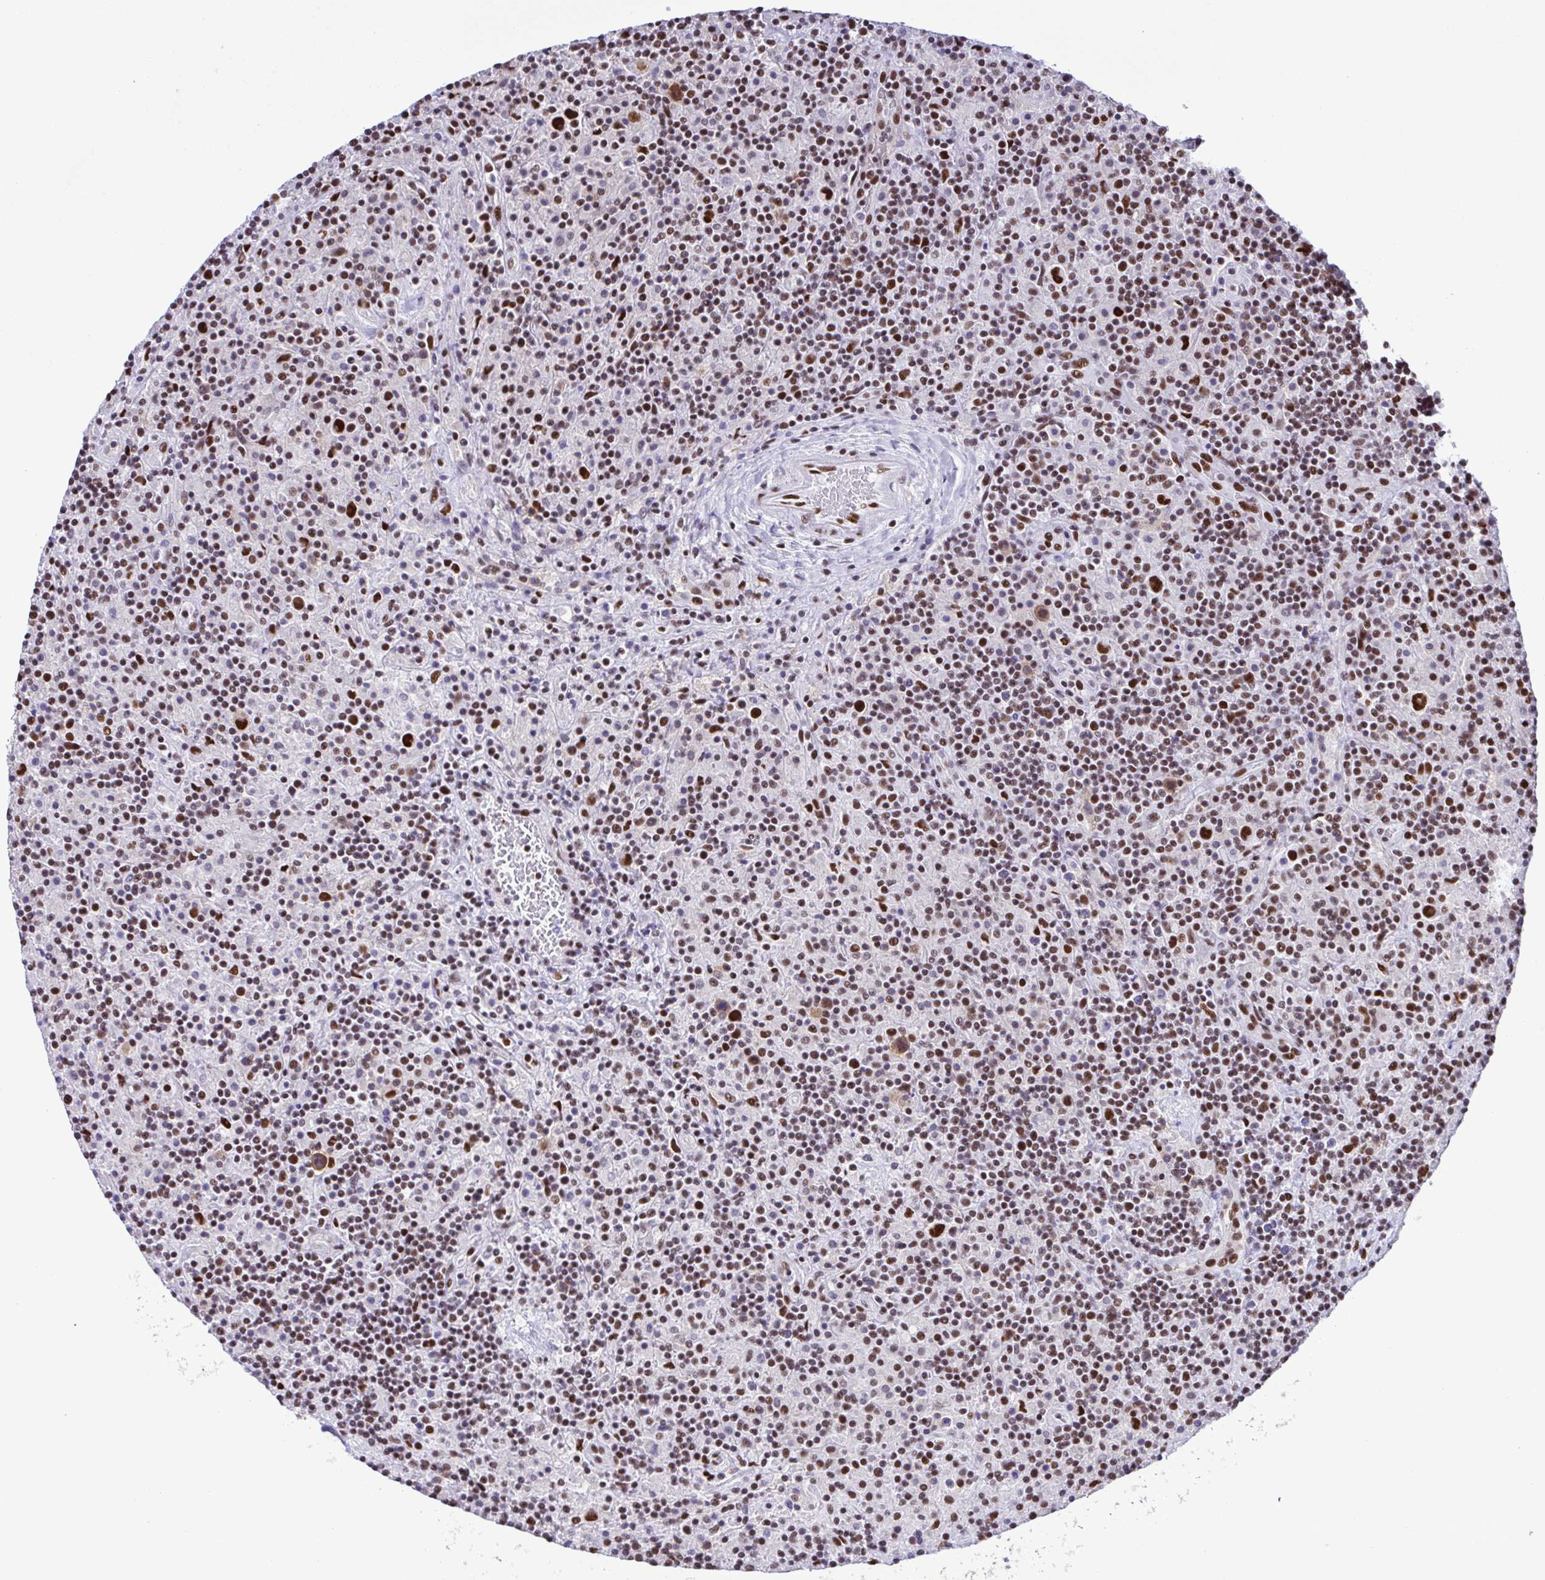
{"staining": {"intensity": "strong", "quantity": ">75%", "location": "nuclear"}, "tissue": "lymphoma", "cell_type": "Tumor cells", "image_type": "cancer", "snomed": [{"axis": "morphology", "description": "Hodgkin's disease, NOS"}, {"axis": "topography", "description": "Lymph node"}], "caption": "IHC (DAB (3,3'-diaminobenzidine)) staining of human Hodgkin's disease exhibits strong nuclear protein expression in approximately >75% of tumor cells.", "gene": "TRIM28", "patient": {"sex": "male", "age": 70}}